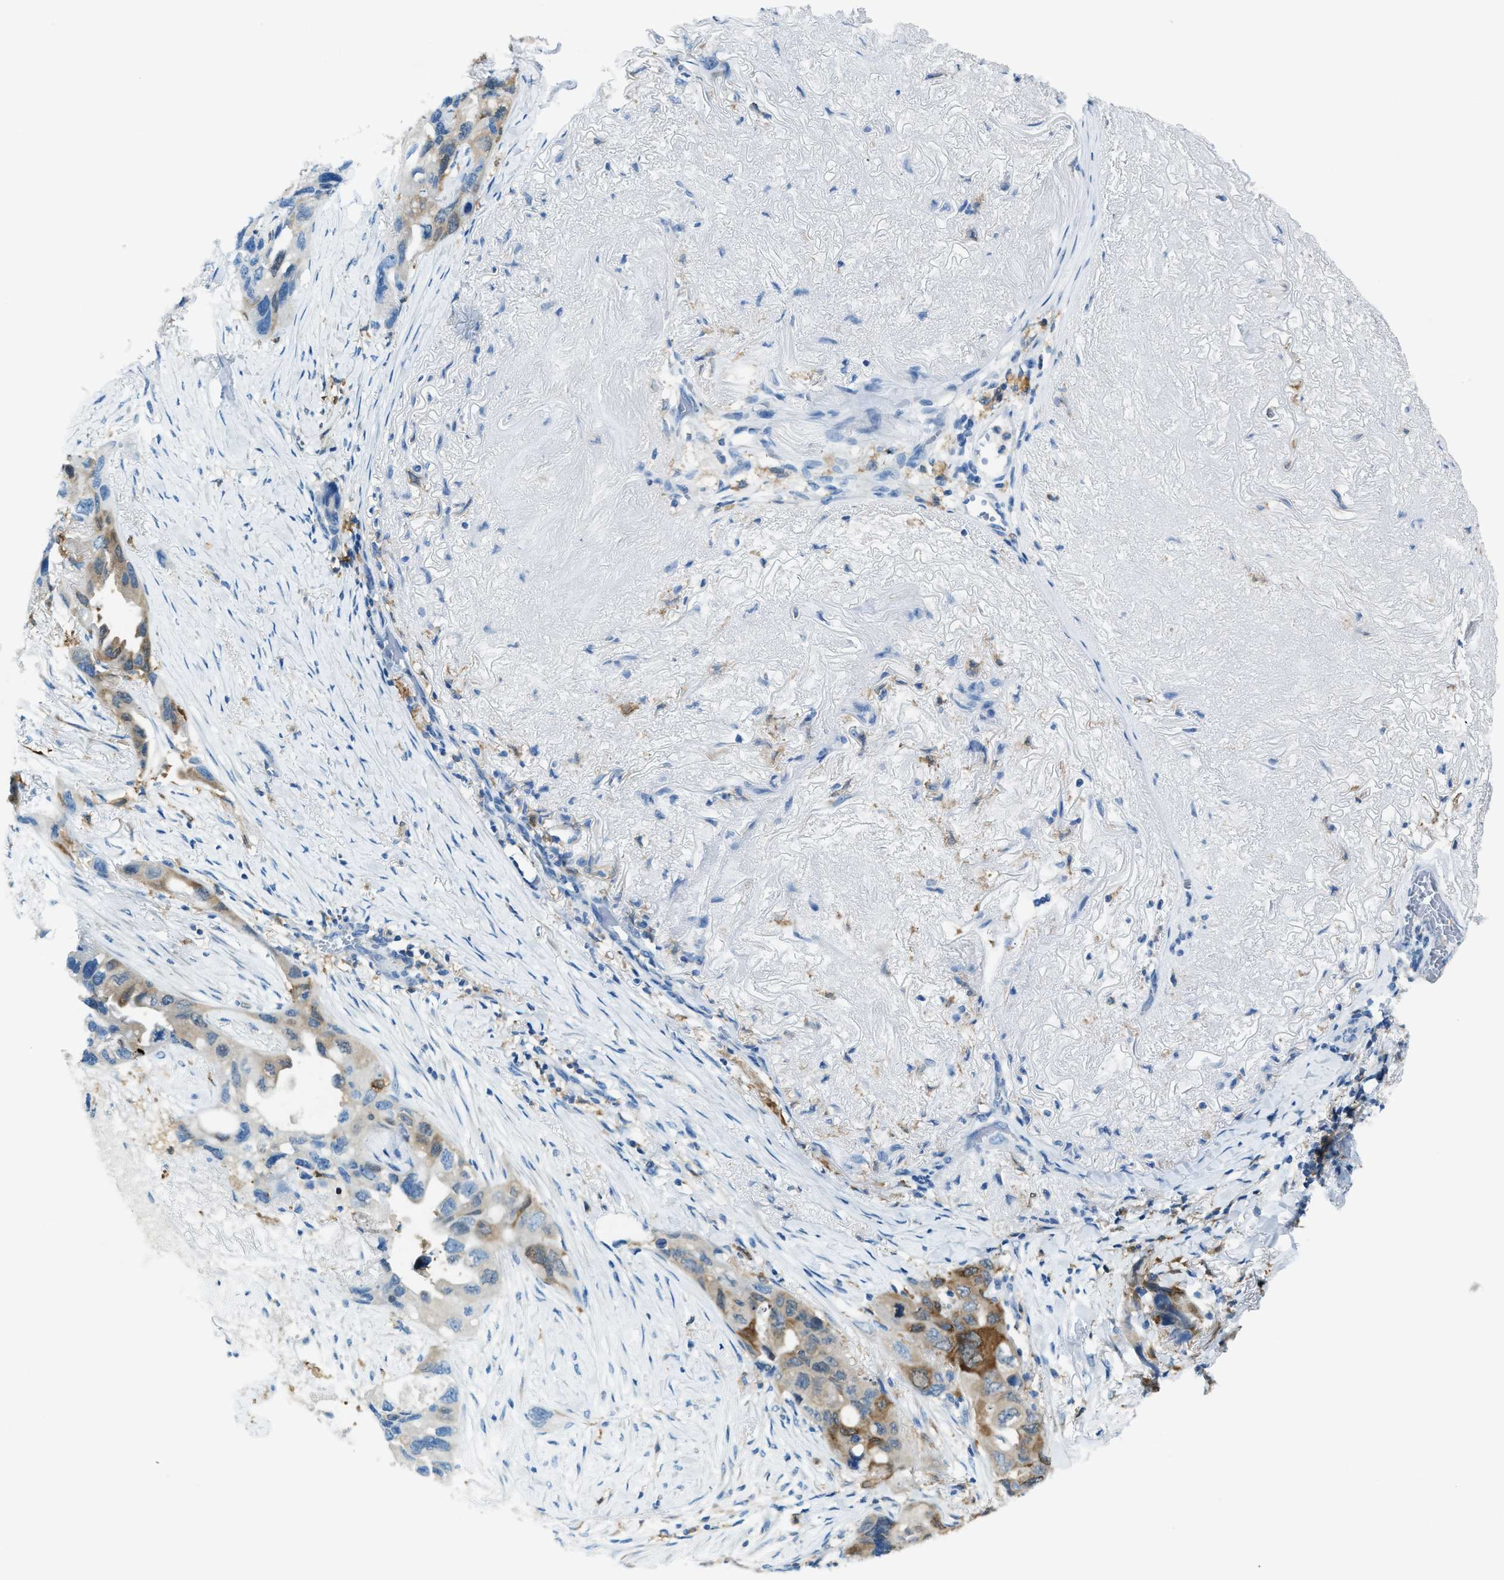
{"staining": {"intensity": "moderate", "quantity": "25%-75%", "location": "cytoplasmic/membranous"}, "tissue": "lung cancer", "cell_type": "Tumor cells", "image_type": "cancer", "snomed": [{"axis": "morphology", "description": "Squamous cell carcinoma, NOS"}, {"axis": "topography", "description": "Lung"}], "caption": "Immunohistochemistry (IHC) photomicrograph of neoplastic tissue: human lung cancer stained using immunohistochemistry displays medium levels of moderate protein expression localized specifically in the cytoplasmic/membranous of tumor cells, appearing as a cytoplasmic/membranous brown color.", "gene": "MATCAP2", "patient": {"sex": "female", "age": 73}}